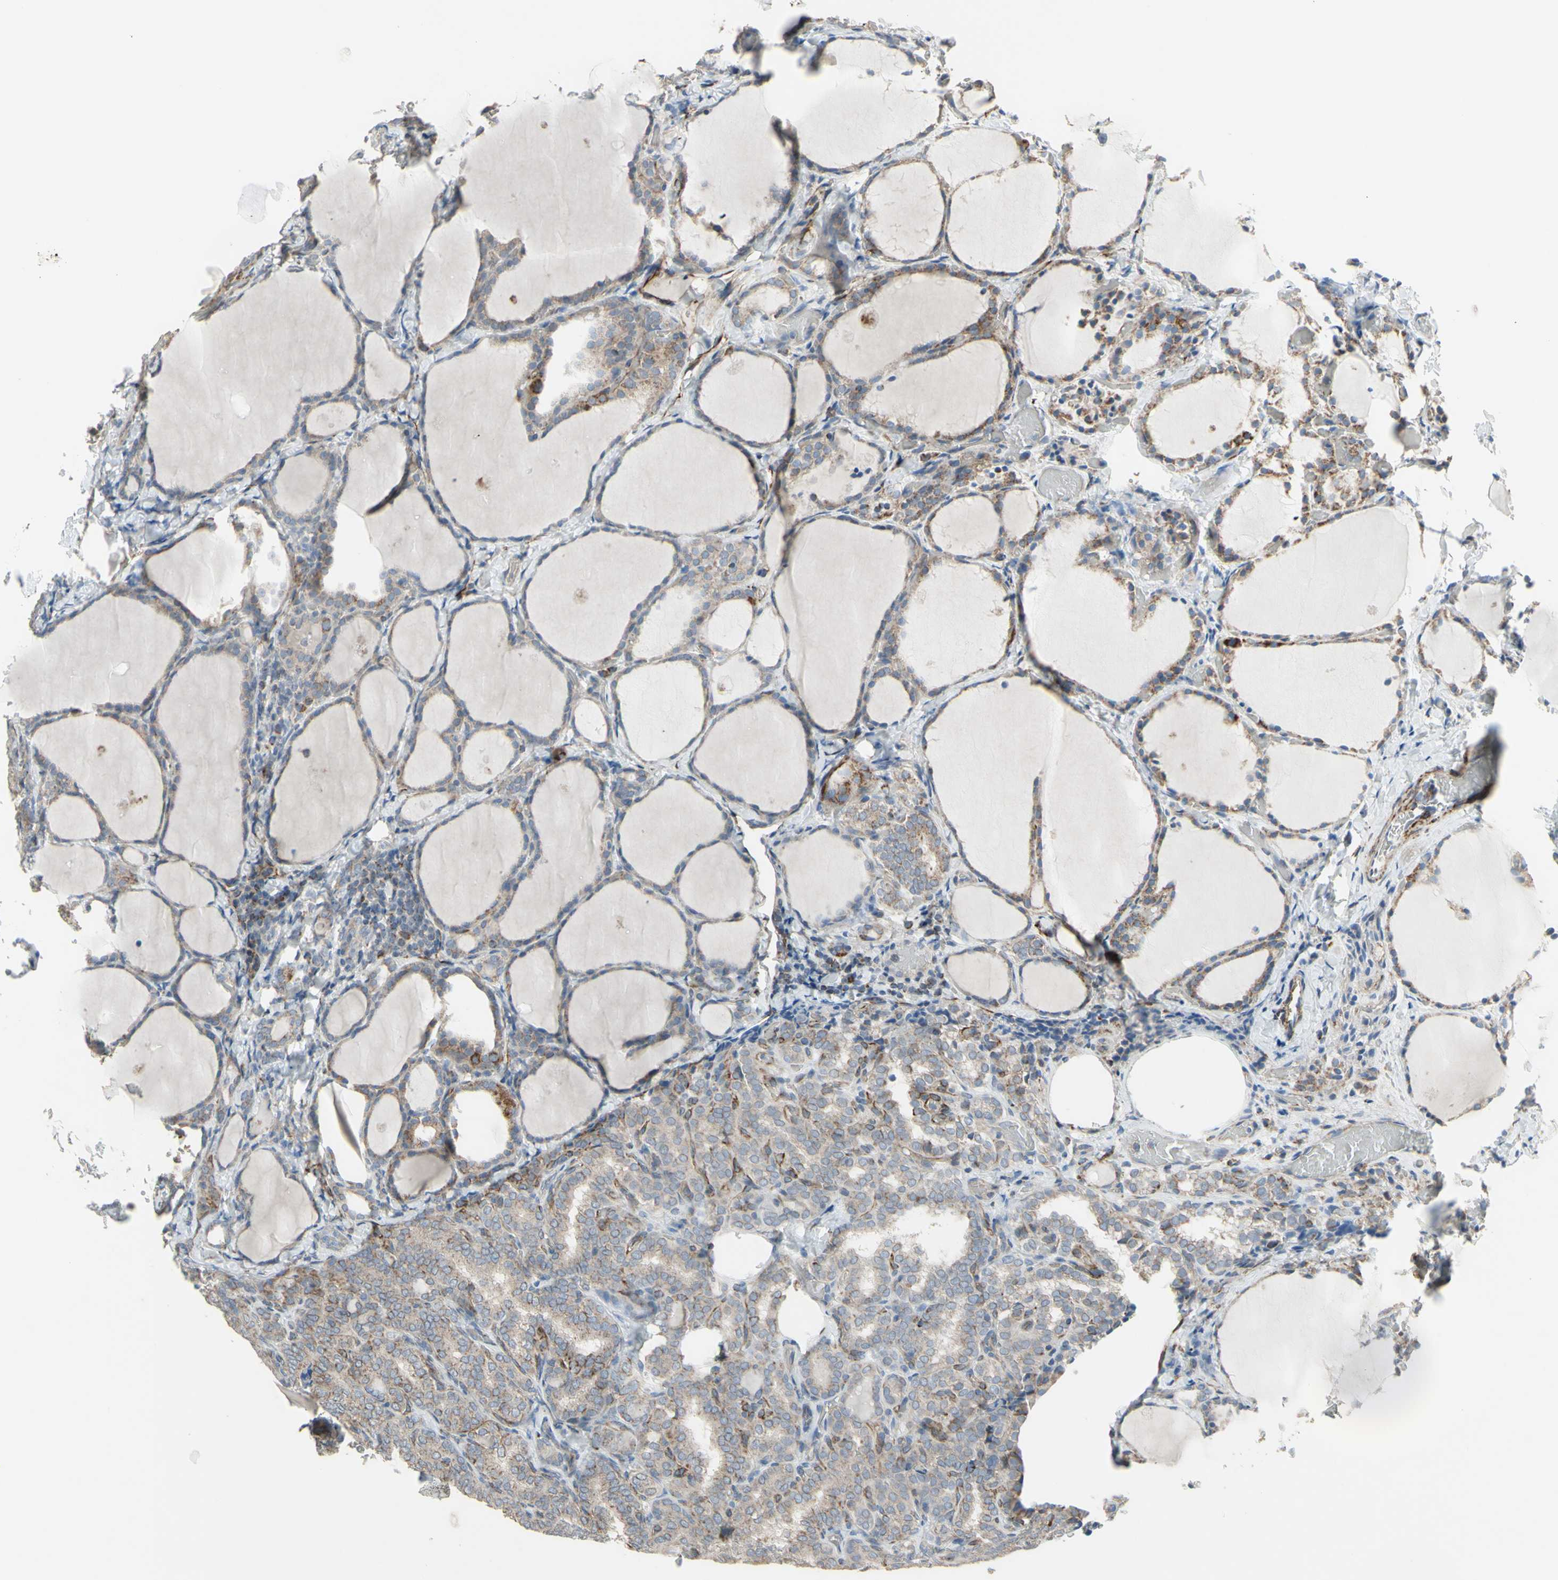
{"staining": {"intensity": "weak", "quantity": "<25%", "location": "cytoplasmic/membranous"}, "tissue": "thyroid cancer", "cell_type": "Tumor cells", "image_type": "cancer", "snomed": [{"axis": "morphology", "description": "Normal tissue, NOS"}, {"axis": "morphology", "description": "Papillary adenocarcinoma, NOS"}, {"axis": "topography", "description": "Thyroid gland"}], "caption": "DAB immunohistochemical staining of papillary adenocarcinoma (thyroid) reveals no significant staining in tumor cells.", "gene": "FAM171B", "patient": {"sex": "female", "age": 30}}